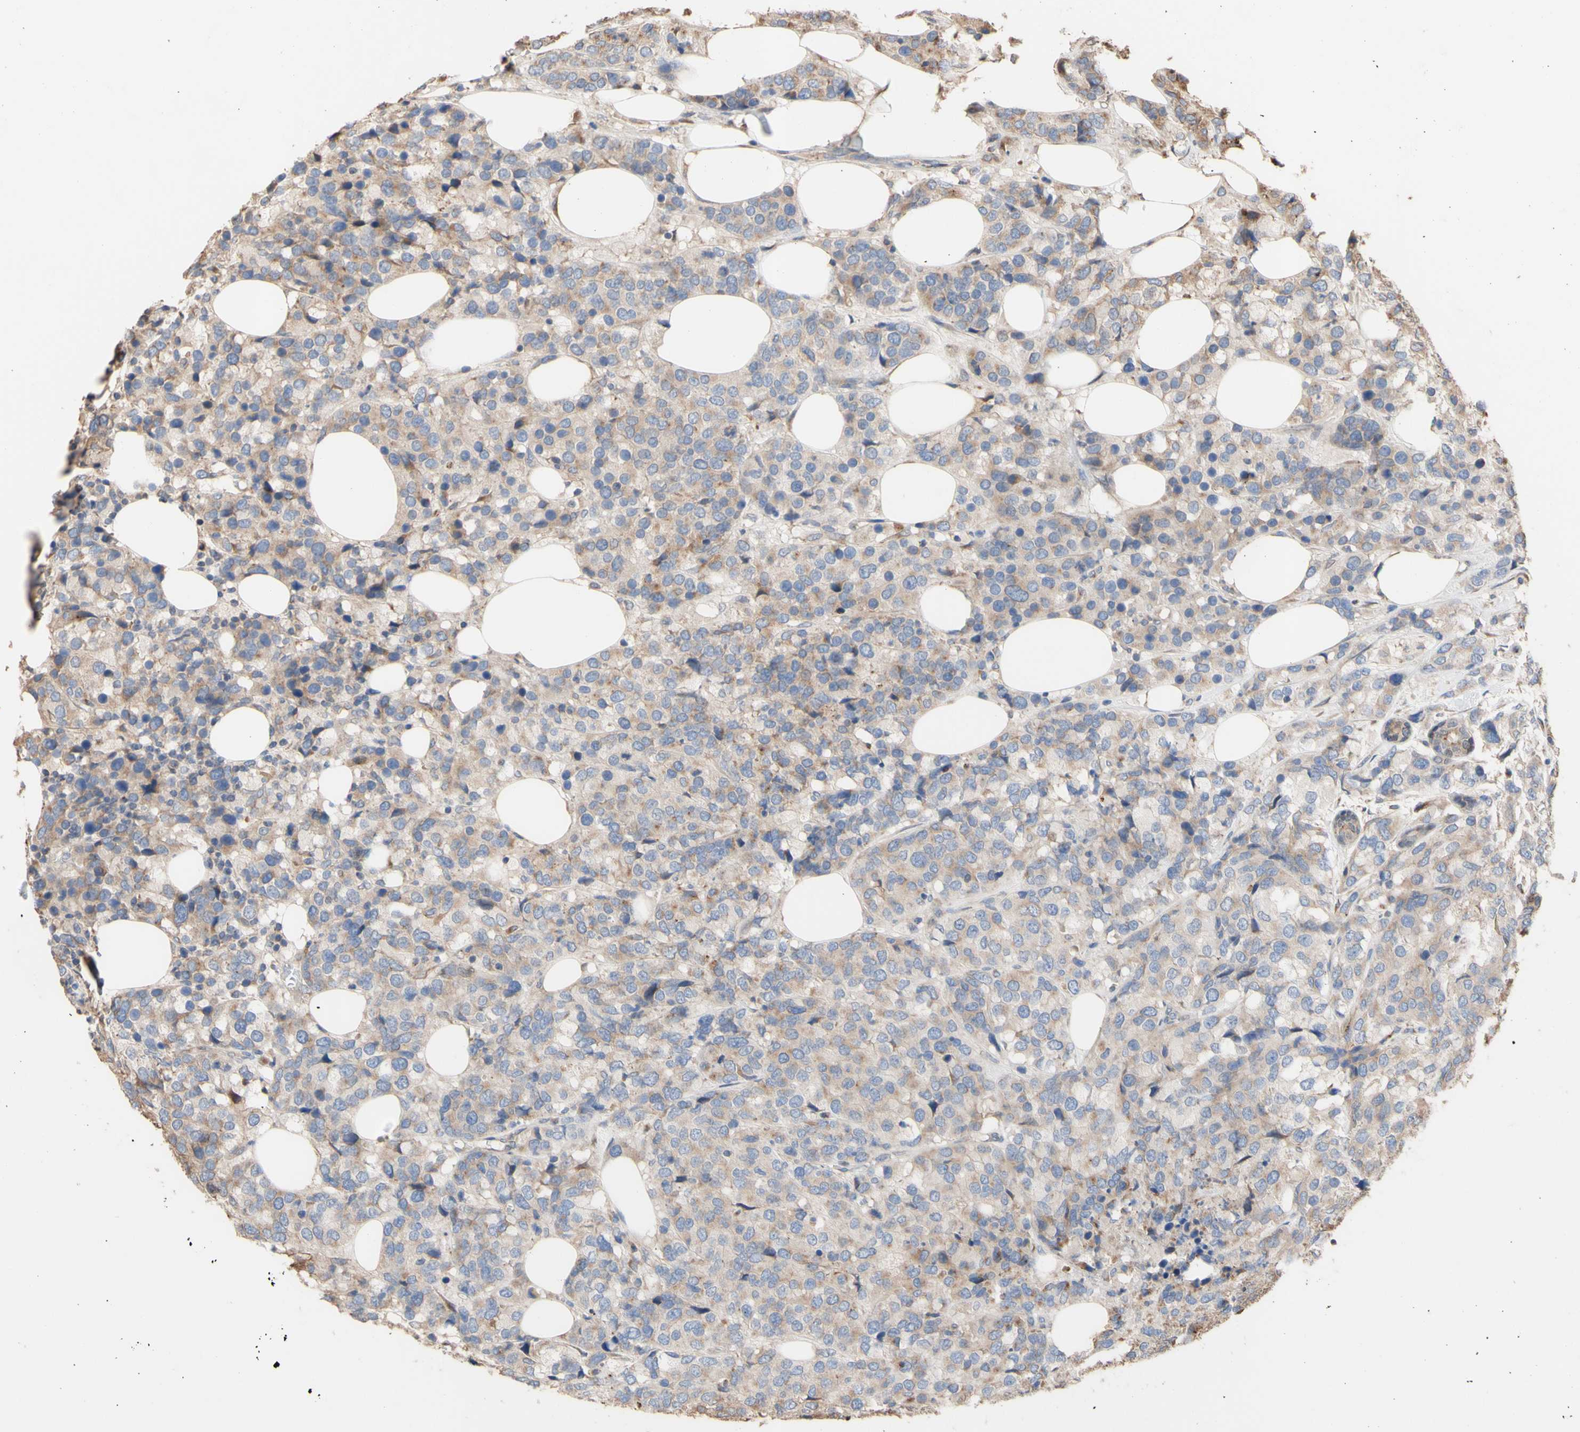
{"staining": {"intensity": "weak", "quantity": ">75%", "location": "cytoplasmic/membranous"}, "tissue": "breast cancer", "cell_type": "Tumor cells", "image_type": "cancer", "snomed": [{"axis": "morphology", "description": "Lobular carcinoma"}, {"axis": "topography", "description": "Breast"}], "caption": "IHC micrograph of neoplastic tissue: lobular carcinoma (breast) stained using IHC exhibits low levels of weak protein expression localized specifically in the cytoplasmic/membranous of tumor cells, appearing as a cytoplasmic/membranous brown color.", "gene": "NECTIN3", "patient": {"sex": "female", "age": 59}}